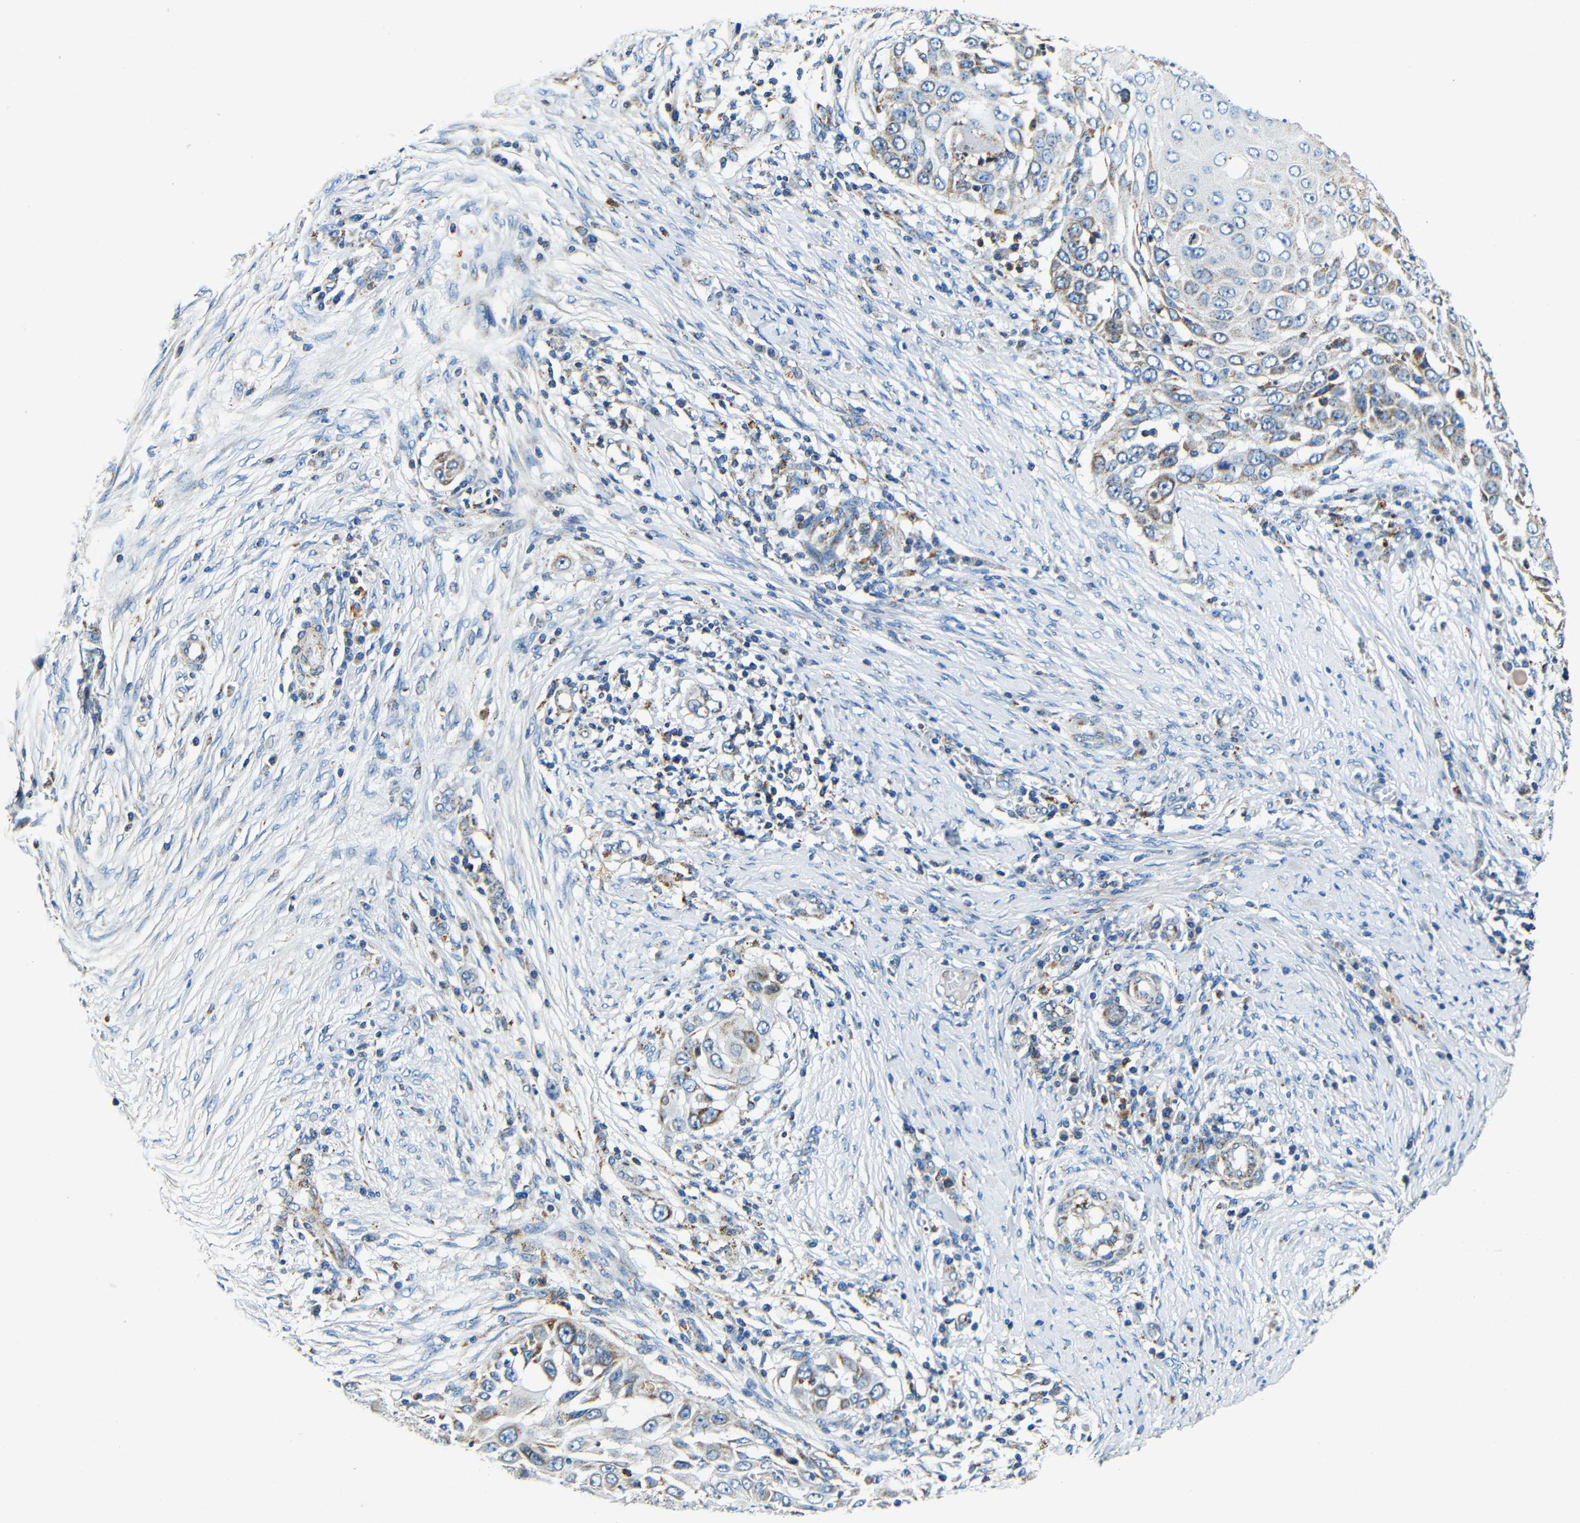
{"staining": {"intensity": "weak", "quantity": "<25%", "location": "cytoplasmic/membranous"}, "tissue": "skin cancer", "cell_type": "Tumor cells", "image_type": "cancer", "snomed": [{"axis": "morphology", "description": "Squamous cell carcinoma, NOS"}, {"axis": "topography", "description": "Skin"}], "caption": "Immunohistochemistry of human squamous cell carcinoma (skin) shows no positivity in tumor cells.", "gene": "GALNT18", "patient": {"sex": "female", "age": 44}}